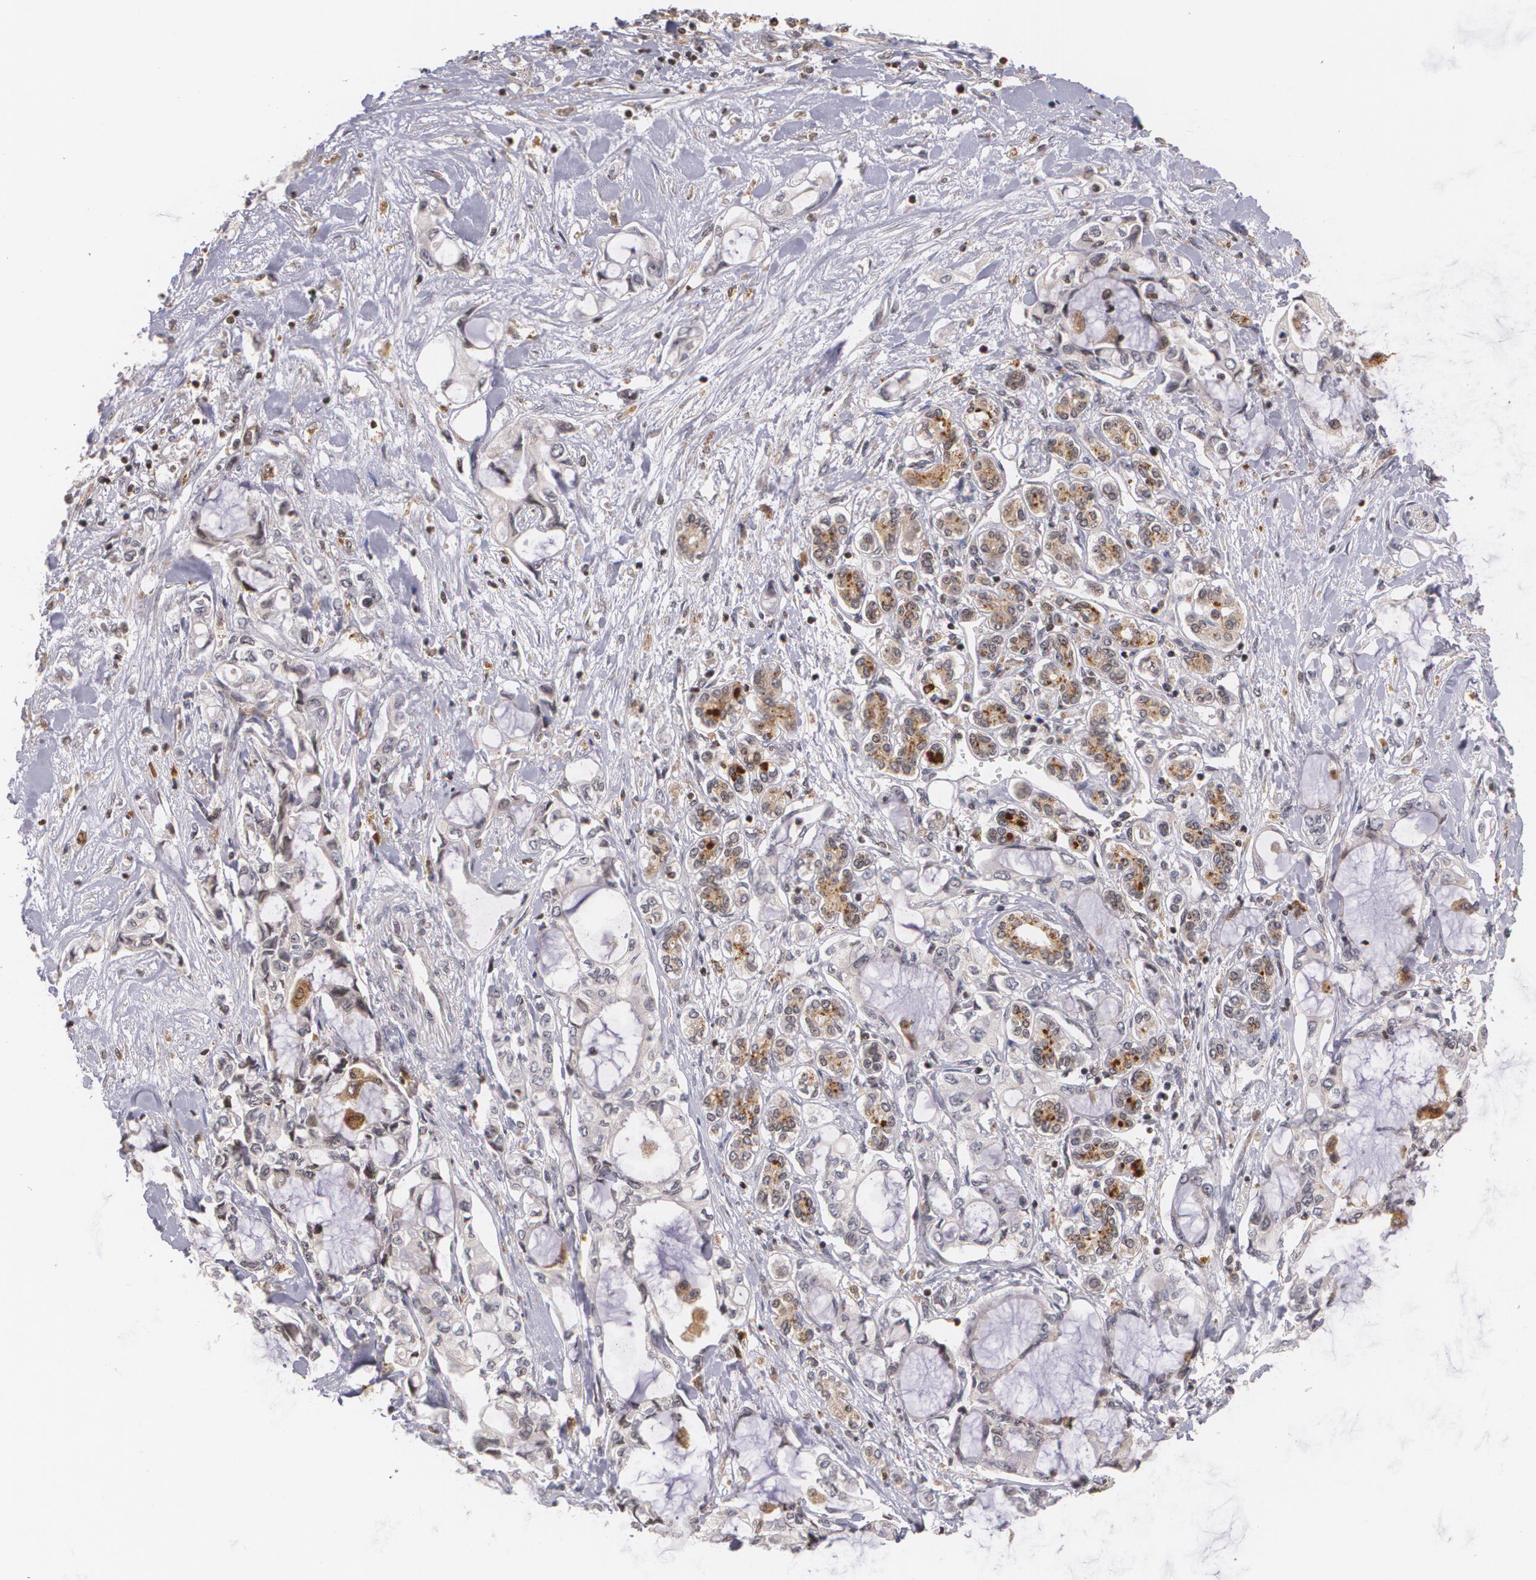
{"staining": {"intensity": "weak", "quantity": "<25%", "location": "cytoplasmic/membranous"}, "tissue": "pancreatic cancer", "cell_type": "Tumor cells", "image_type": "cancer", "snomed": [{"axis": "morphology", "description": "Adenocarcinoma, NOS"}, {"axis": "topography", "description": "Pancreas"}], "caption": "This is an immunohistochemistry histopathology image of pancreatic cancer. There is no positivity in tumor cells.", "gene": "VAV3", "patient": {"sex": "female", "age": 70}}